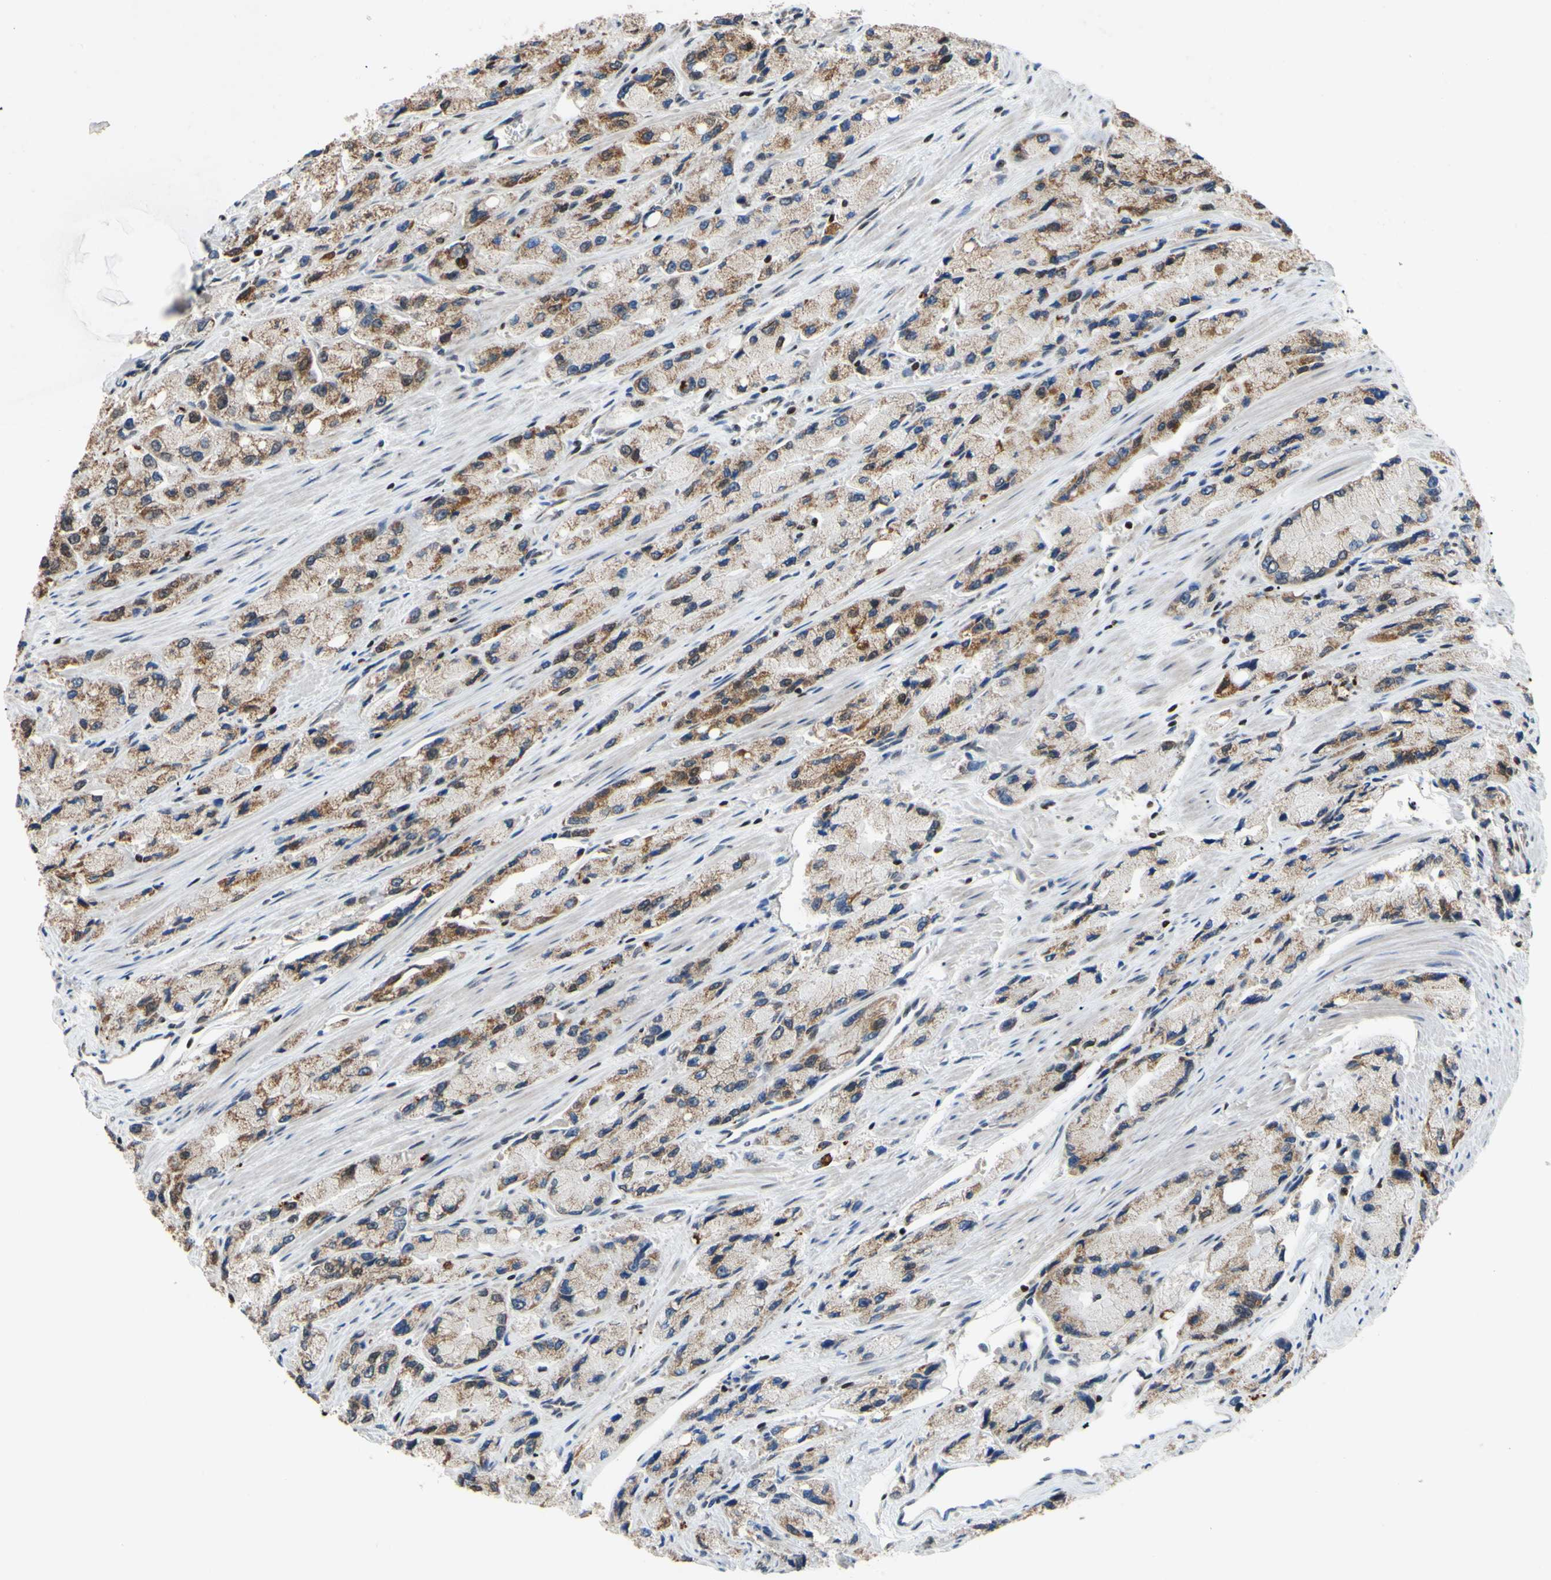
{"staining": {"intensity": "moderate", "quantity": ">75%", "location": "cytoplasmic/membranous"}, "tissue": "prostate cancer", "cell_type": "Tumor cells", "image_type": "cancer", "snomed": [{"axis": "morphology", "description": "Adenocarcinoma, High grade"}, {"axis": "topography", "description": "Prostate"}], "caption": "The photomicrograph reveals immunohistochemical staining of high-grade adenocarcinoma (prostate). There is moderate cytoplasmic/membranous expression is appreciated in approximately >75% of tumor cells. Using DAB (brown) and hematoxylin (blue) stains, captured at high magnification using brightfield microscopy.", "gene": "SP4", "patient": {"sex": "male", "age": 58}}